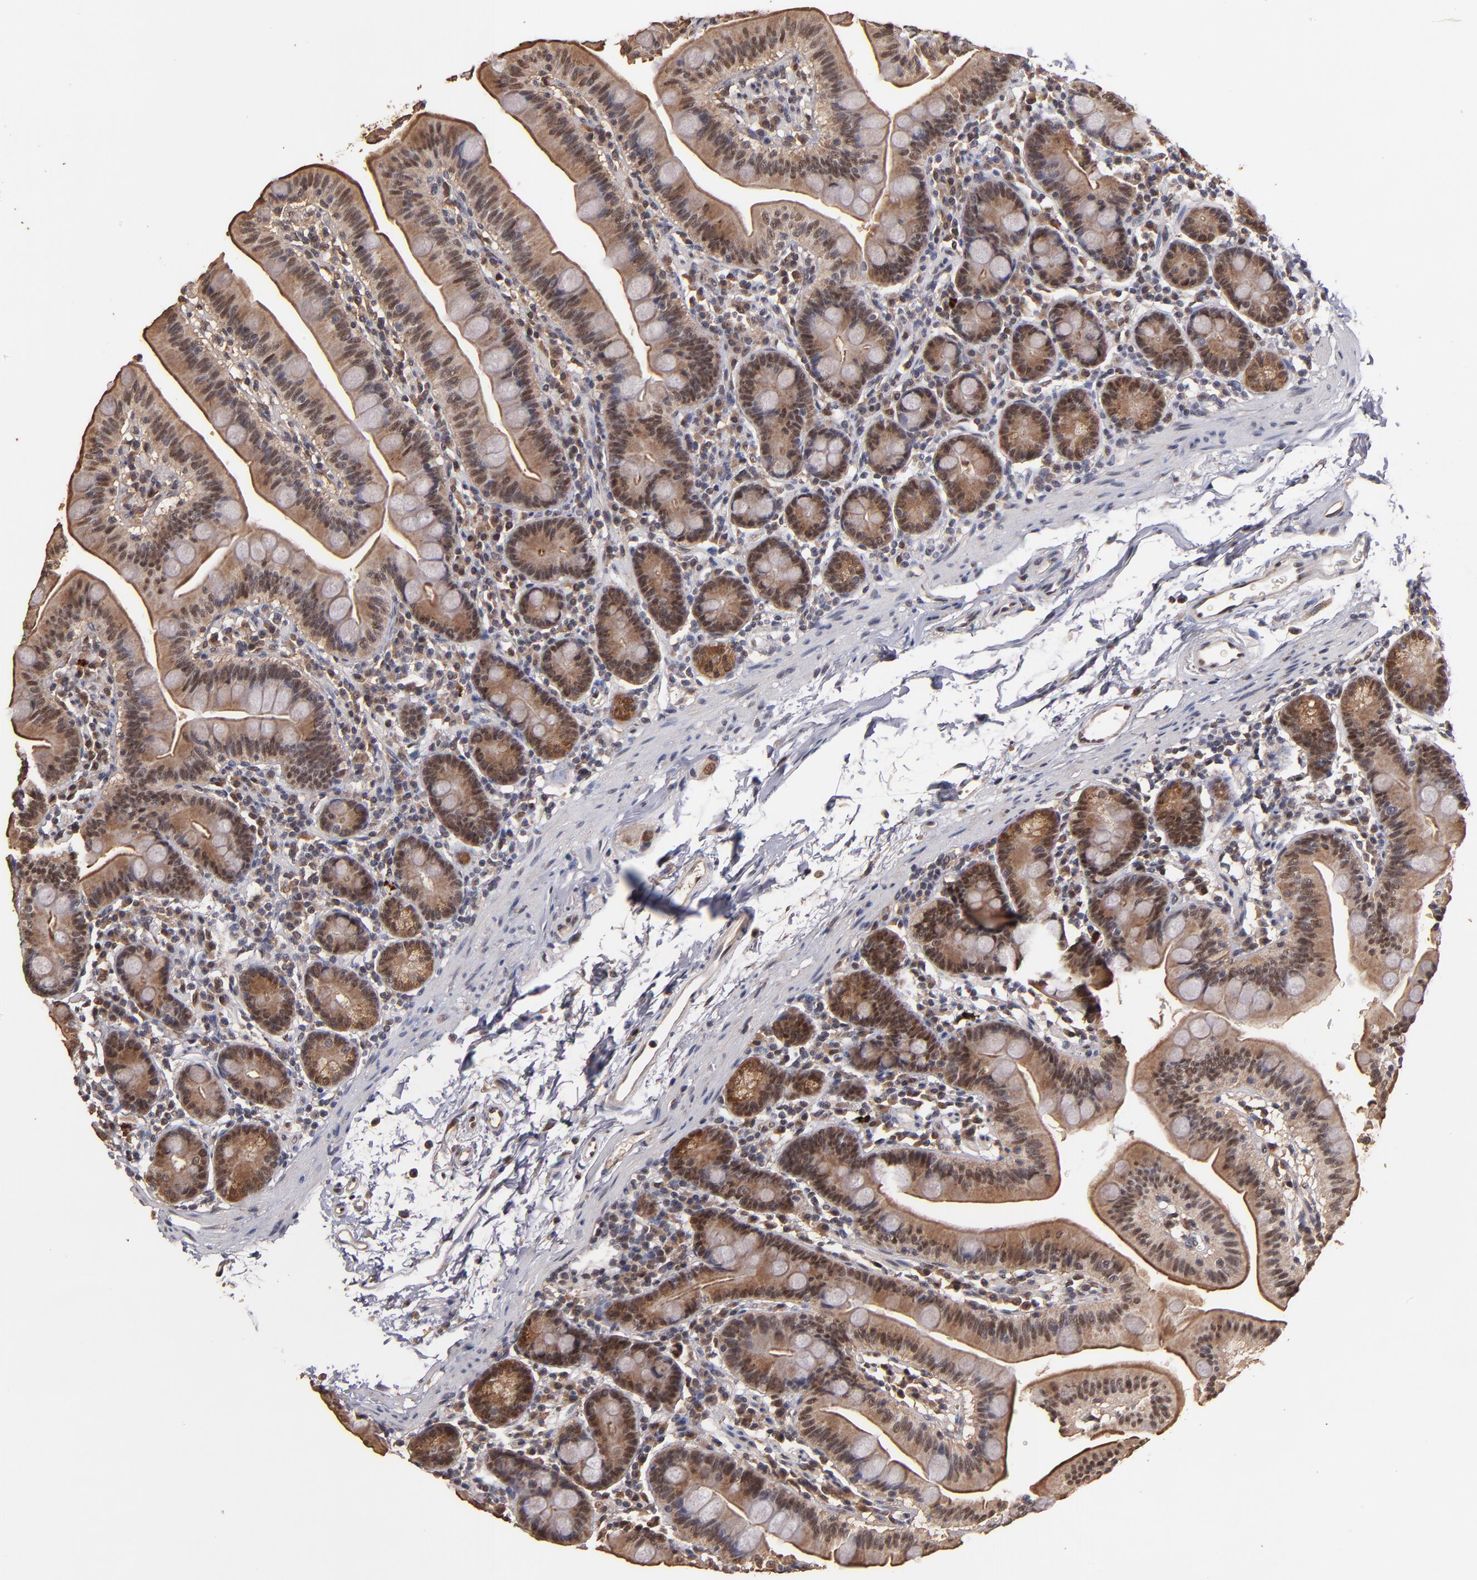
{"staining": {"intensity": "moderate", "quantity": ">75%", "location": "nuclear"}, "tissue": "small intestine", "cell_type": "Glandular cells", "image_type": "normal", "snomed": [{"axis": "morphology", "description": "Normal tissue, NOS"}, {"axis": "topography", "description": "Small intestine"}], "caption": "Immunohistochemistry photomicrograph of unremarkable human small intestine stained for a protein (brown), which shows medium levels of moderate nuclear expression in about >75% of glandular cells.", "gene": "EAPP", "patient": {"sex": "male", "age": 79}}